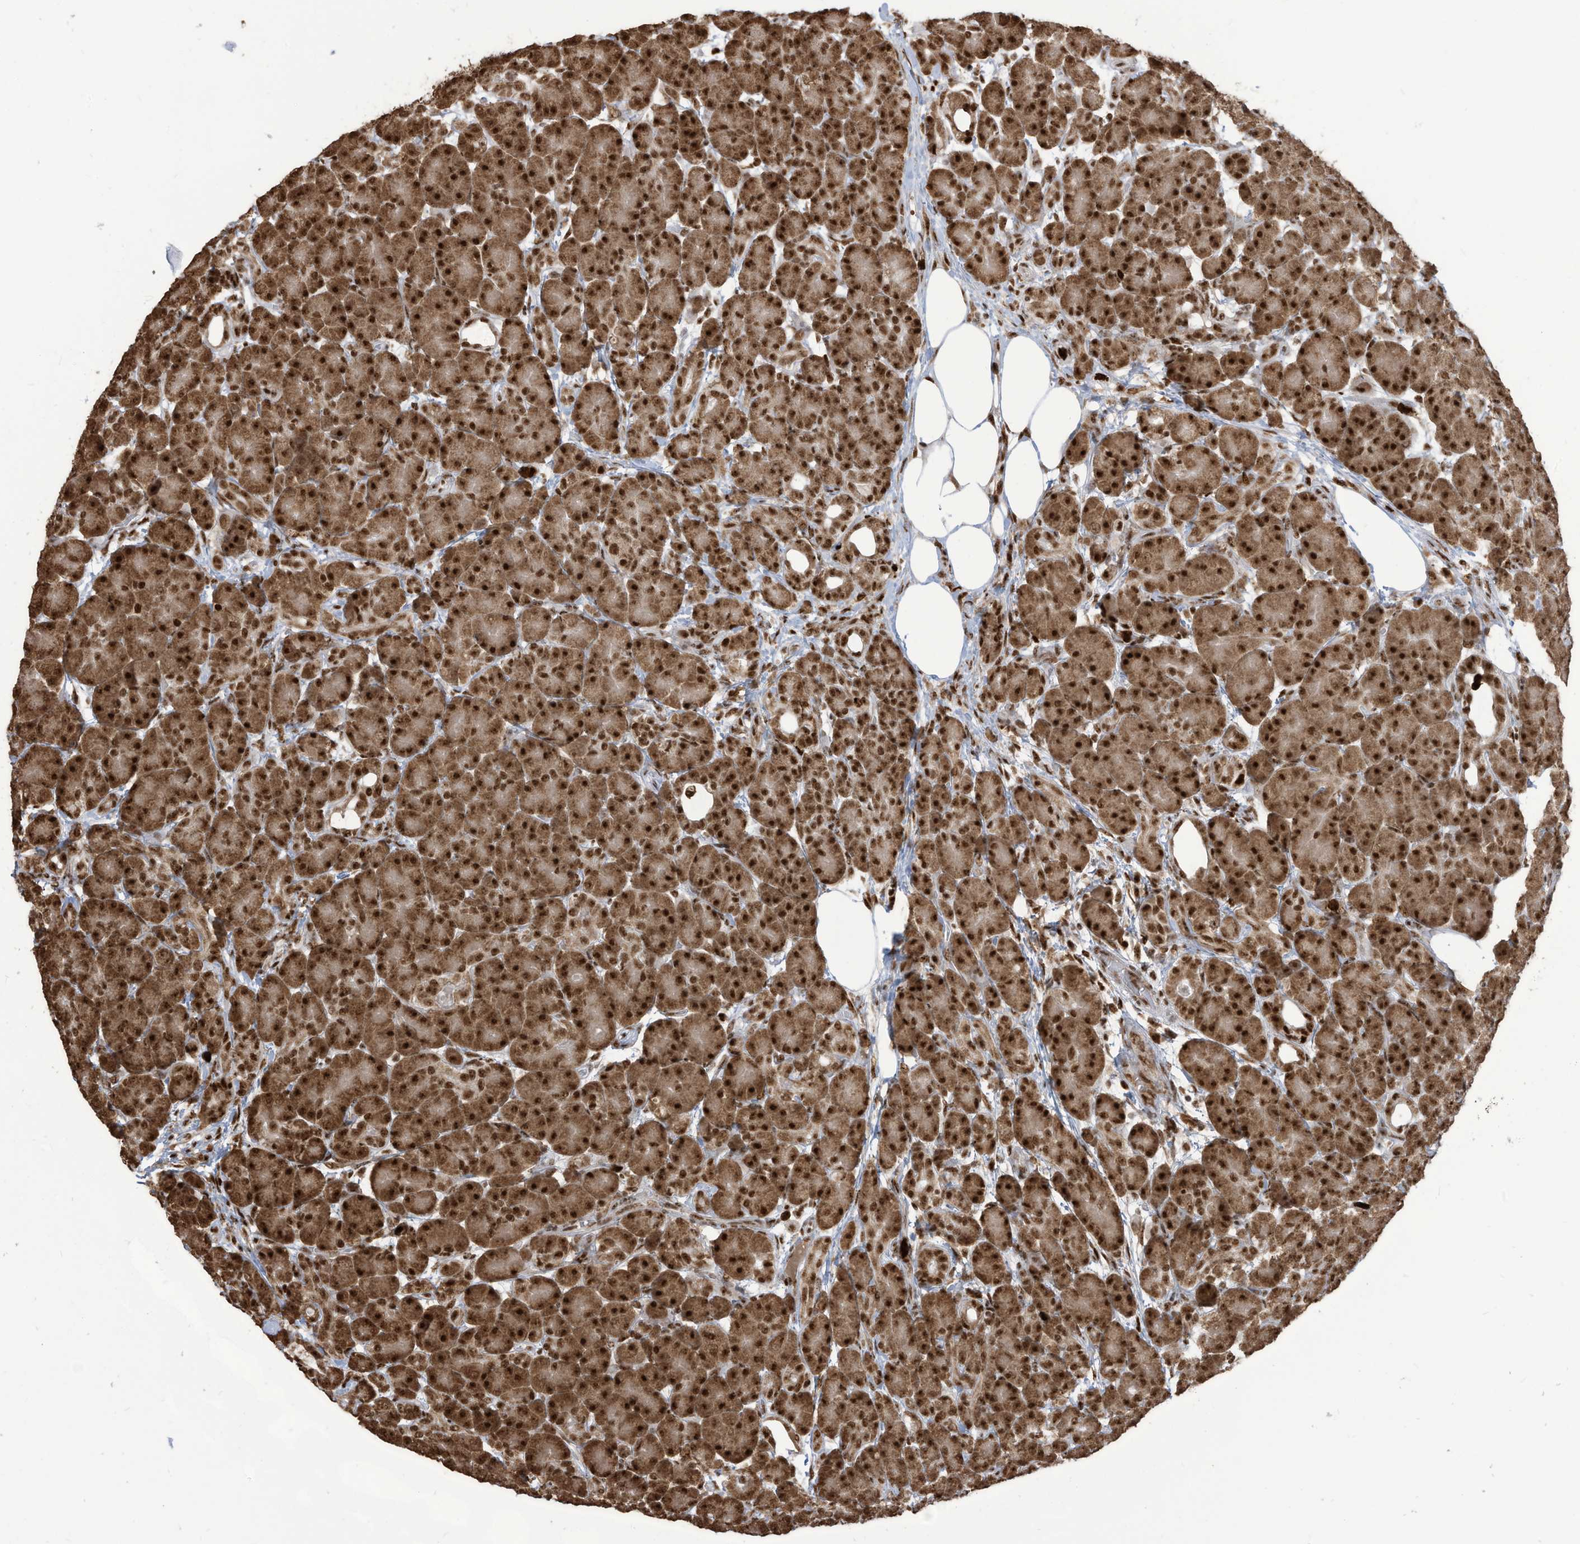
{"staining": {"intensity": "strong", "quantity": ">75%", "location": "cytoplasmic/membranous,nuclear"}, "tissue": "pancreas", "cell_type": "Exocrine glandular cells", "image_type": "normal", "snomed": [{"axis": "morphology", "description": "Normal tissue, NOS"}, {"axis": "topography", "description": "Pancreas"}], "caption": "Exocrine glandular cells demonstrate high levels of strong cytoplasmic/membranous,nuclear positivity in approximately >75% of cells in unremarkable pancreas. (IHC, brightfield microscopy, high magnification).", "gene": "LBH", "patient": {"sex": "male", "age": 63}}